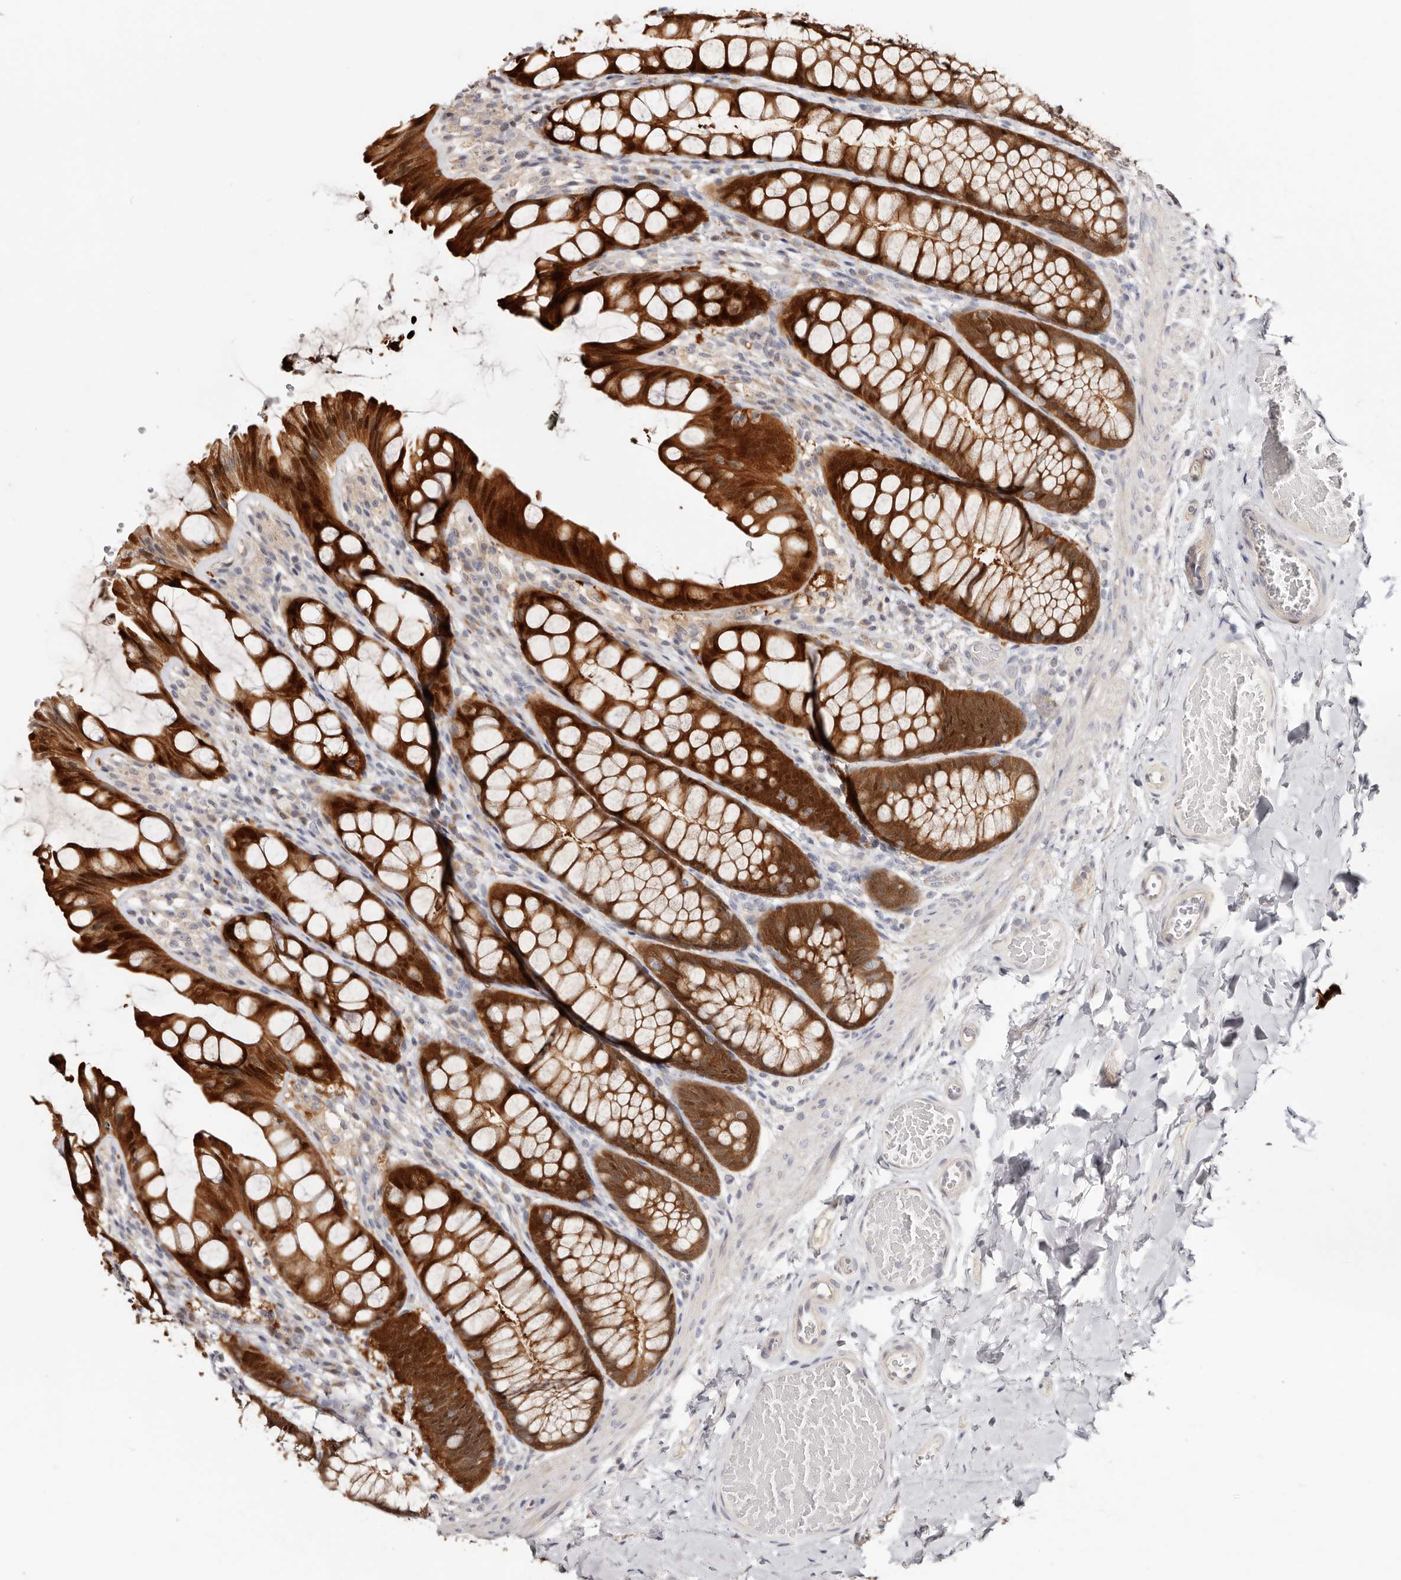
{"staining": {"intensity": "weak", "quantity": ">75%", "location": "cytoplasmic/membranous"}, "tissue": "colon", "cell_type": "Endothelial cells", "image_type": "normal", "snomed": [{"axis": "morphology", "description": "Normal tissue, NOS"}, {"axis": "topography", "description": "Colon"}], "caption": "DAB immunohistochemical staining of normal human colon shows weak cytoplasmic/membranous protein expression in approximately >75% of endothelial cells.", "gene": "BCL2L15", "patient": {"sex": "male", "age": 47}}